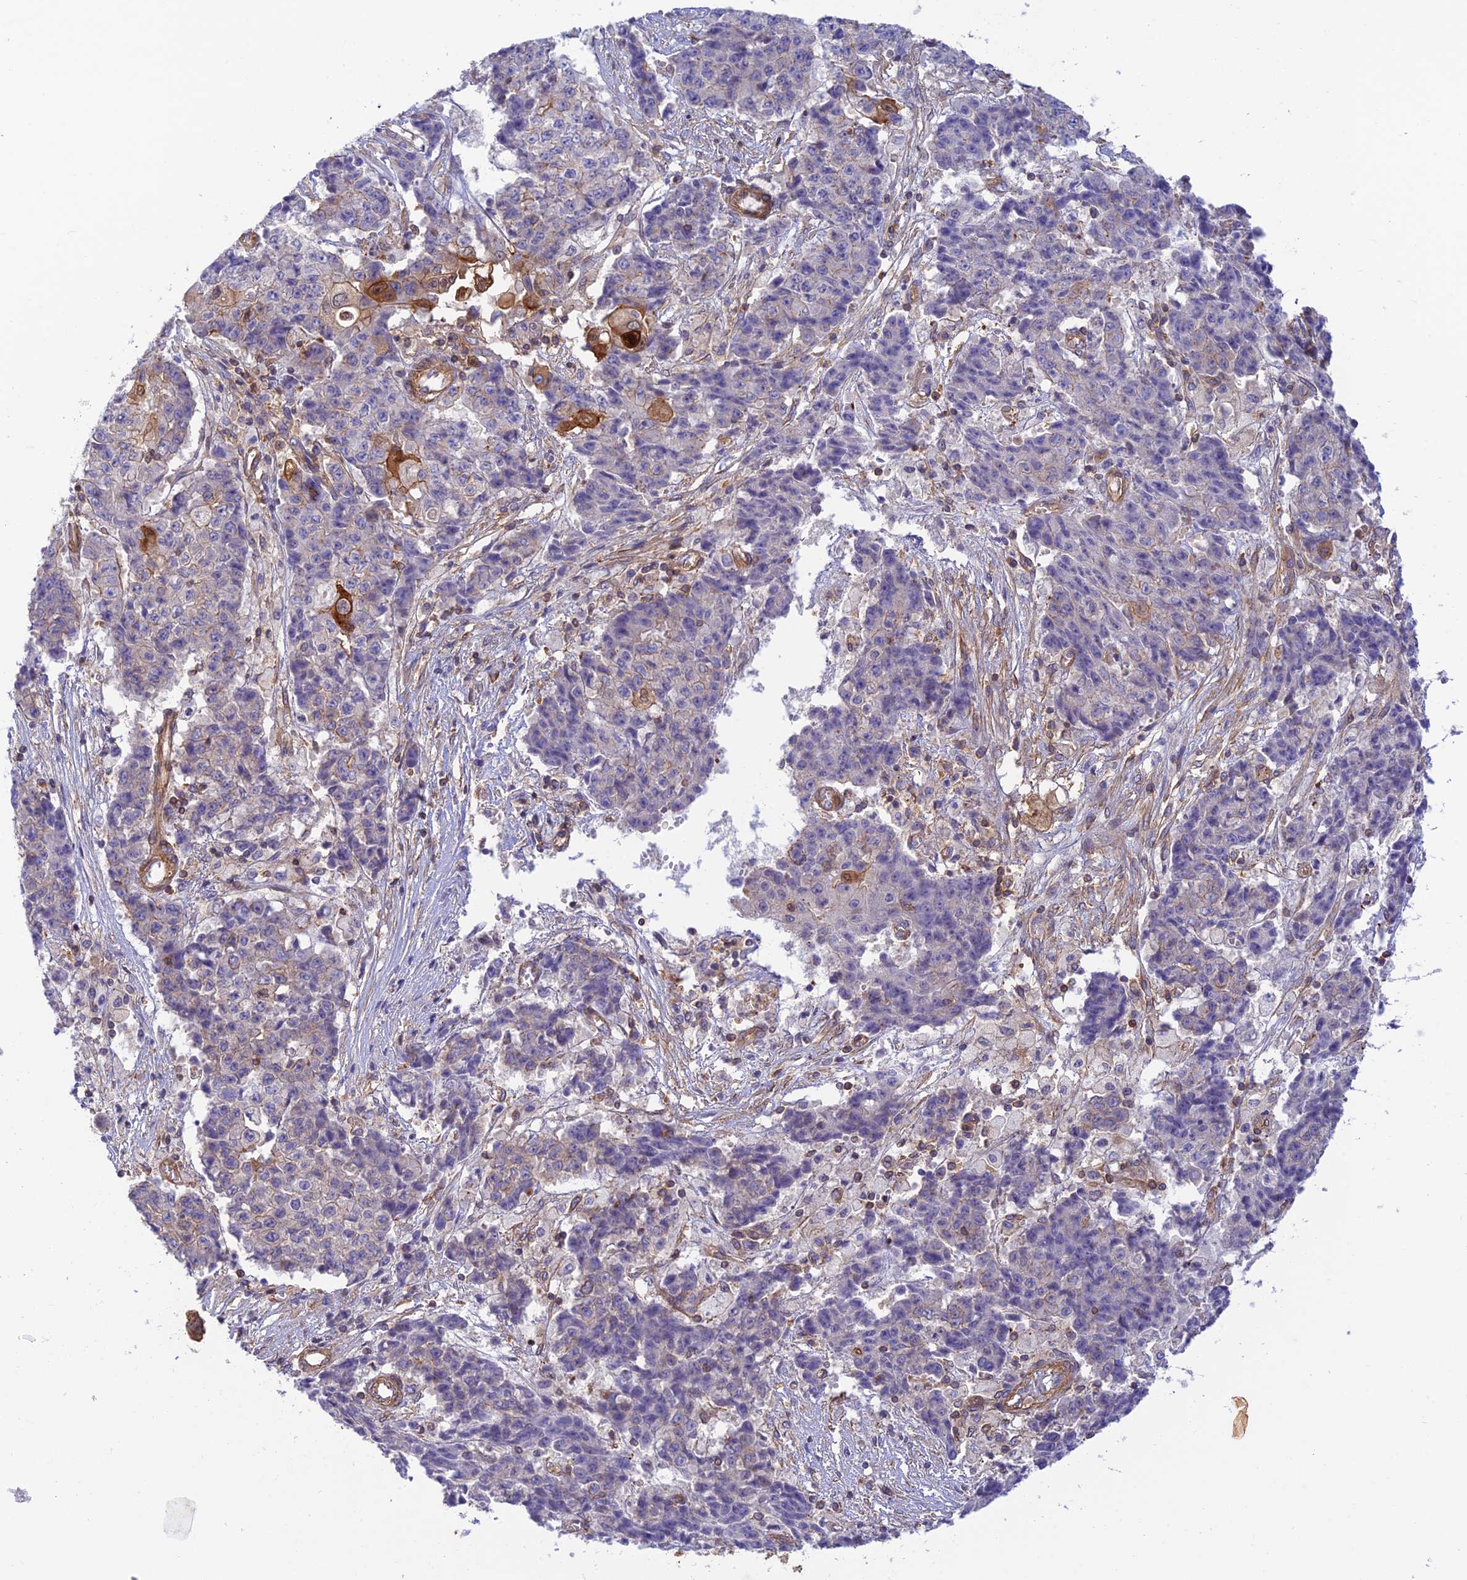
{"staining": {"intensity": "strong", "quantity": "<25%", "location": "cytoplasmic/membranous"}, "tissue": "ovarian cancer", "cell_type": "Tumor cells", "image_type": "cancer", "snomed": [{"axis": "morphology", "description": "Carcinoma, endometroid"}, {"axis": "topography", "description": "Ovary"}], "caption": "High-magnification brightfield microscopy of ovarian cancer (endometroid carcinoma) stained with DAB (brown) and counterstained with hematoxylin (blue). tumor cells exhibit strong cytoplasmic/membranous expression is present in about<25% of cells.", "gene": "PPP1R12C", "patient": {"sex": "female", "age": 42}}